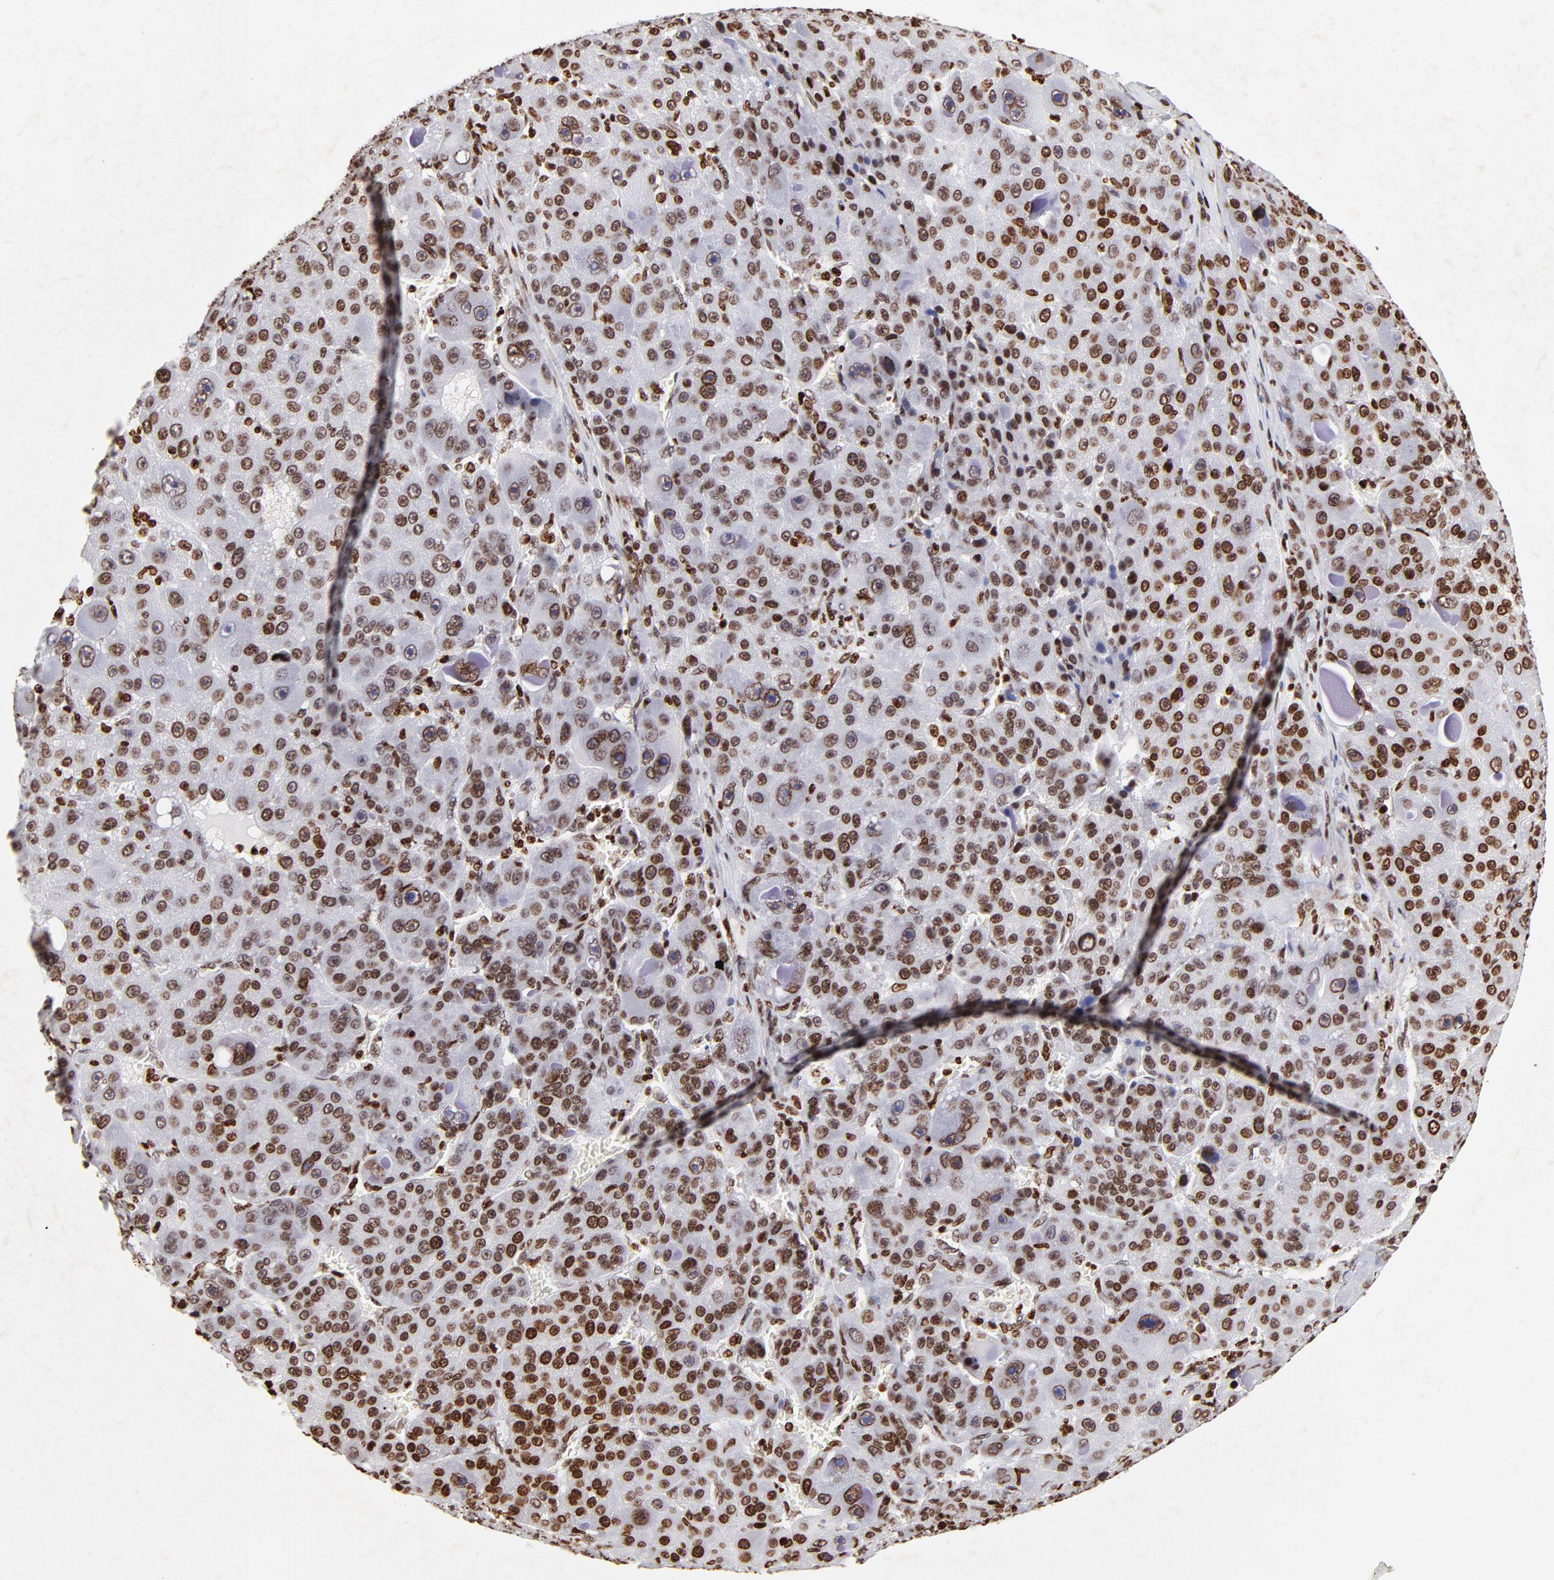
{"staining": {"intensity": "strong", "quantity": ">75%", "location": "nuclear"}, "tissue": "liver cancer", "cell_type": "Tumor cells", "image_type": "cancer", "snomed": [{"axis": "morphology", "description": "Carcinoma, Hepatocellular, NOS"}, {"axis": "topography", "description": "Liver"}], "caption": "This is an image of immunohistochemistry staining of liver hepatocellular carcinoma, which shows strong expression in the nuclear of tumor cells.", "gene": "FBH1", "patient": {"sex": "male", "age": 76}}